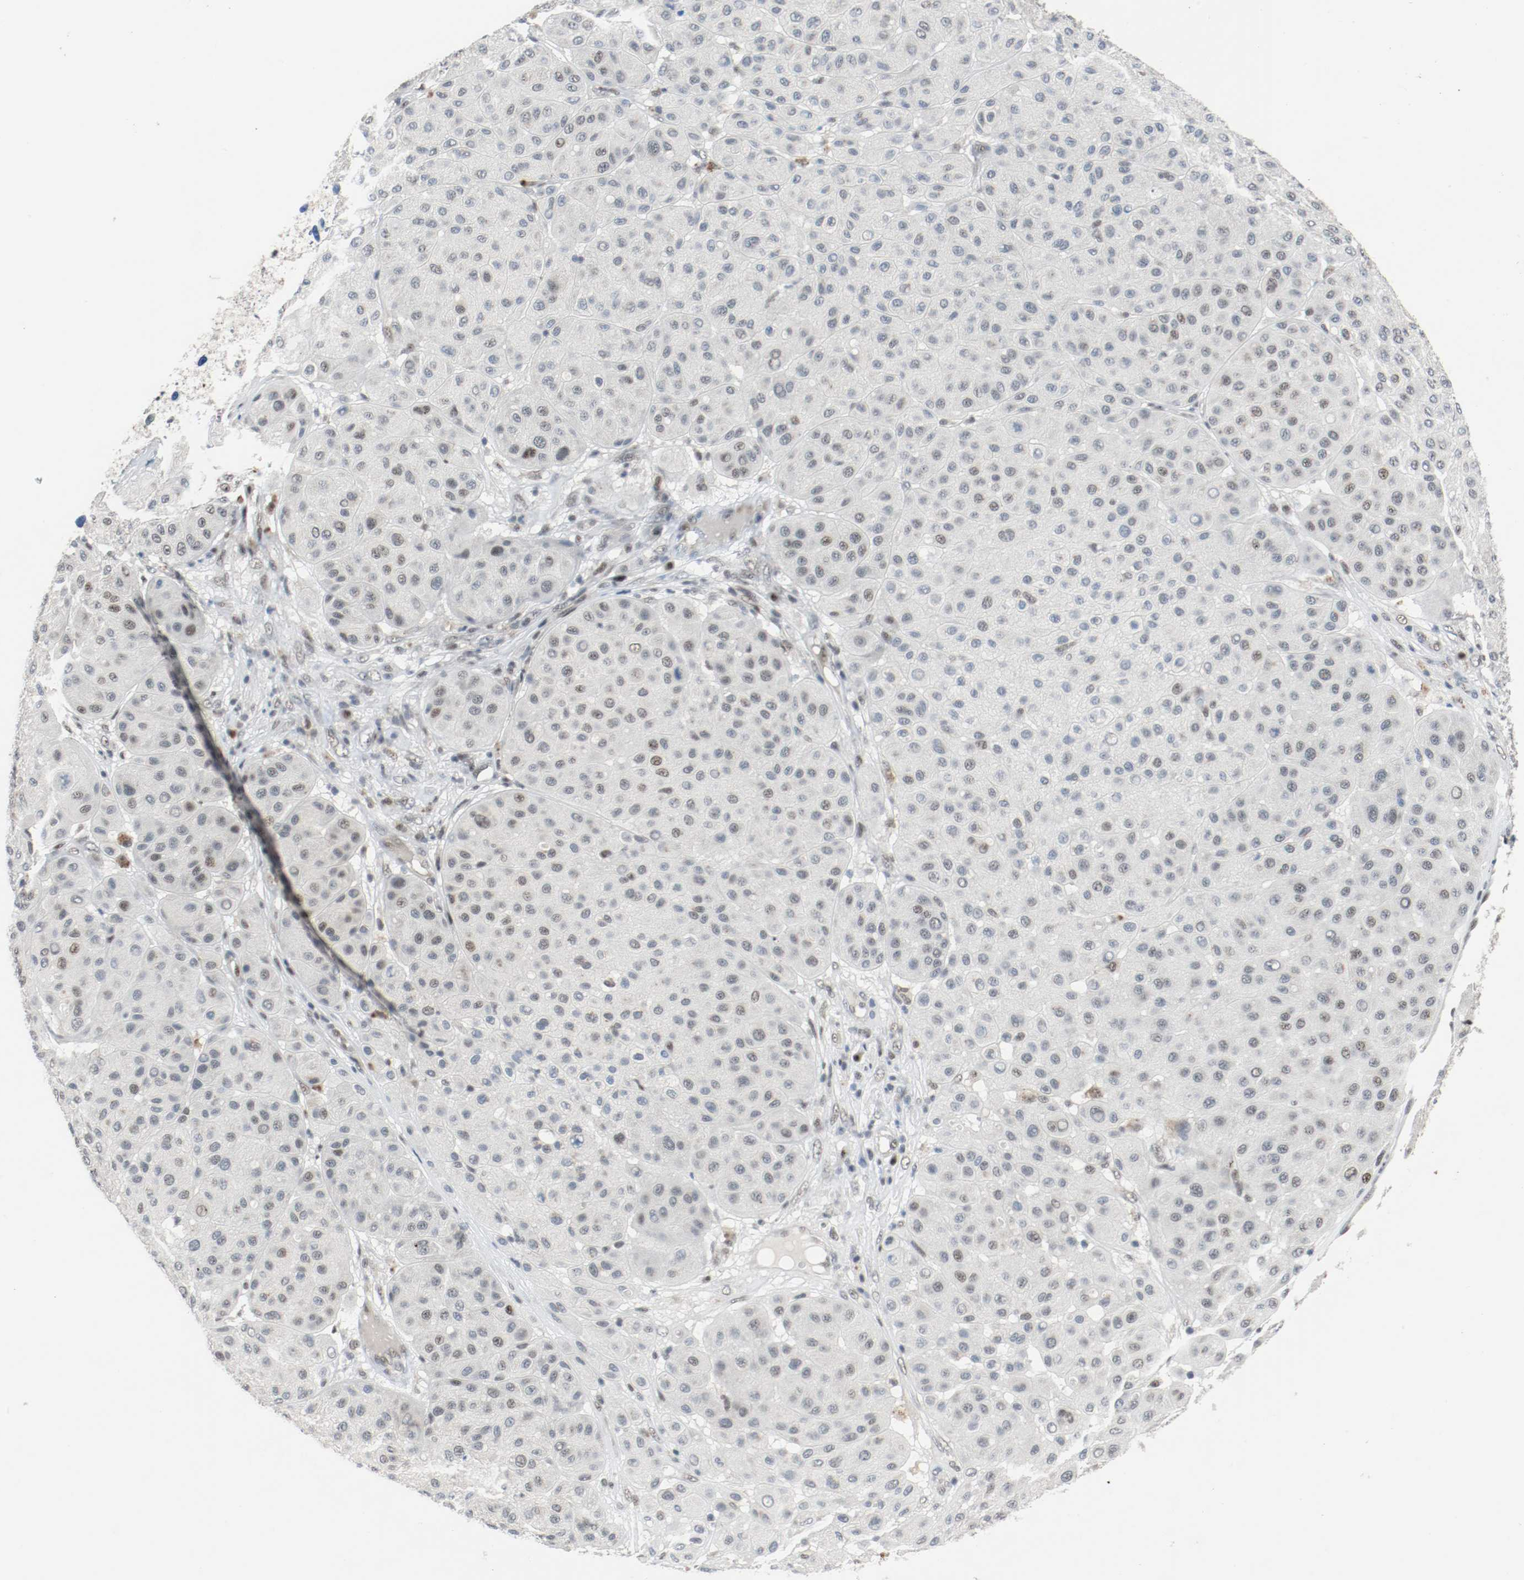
{"staining": {"intensity": "weak", "quantity": "<25%", "location": "nuclear"}, "tissue": "melanoma", "cell_type": "Tumor cells", "image_type": "cancer", "snomed": [{"axis": "morphology", "description": "Normal tissue, NOS"}, {"axis": "morphology", "description": "Malignant melanoma, Metastatic site"}, {"axis": "topography", "description": "Skin"}], "caption": "Melanoma stained for a protein using immunohistochemistry (IHC) shows no positivity tumor cells.", "gene": "ASH1L", "patient": {"sex": "male", "age": 41}}